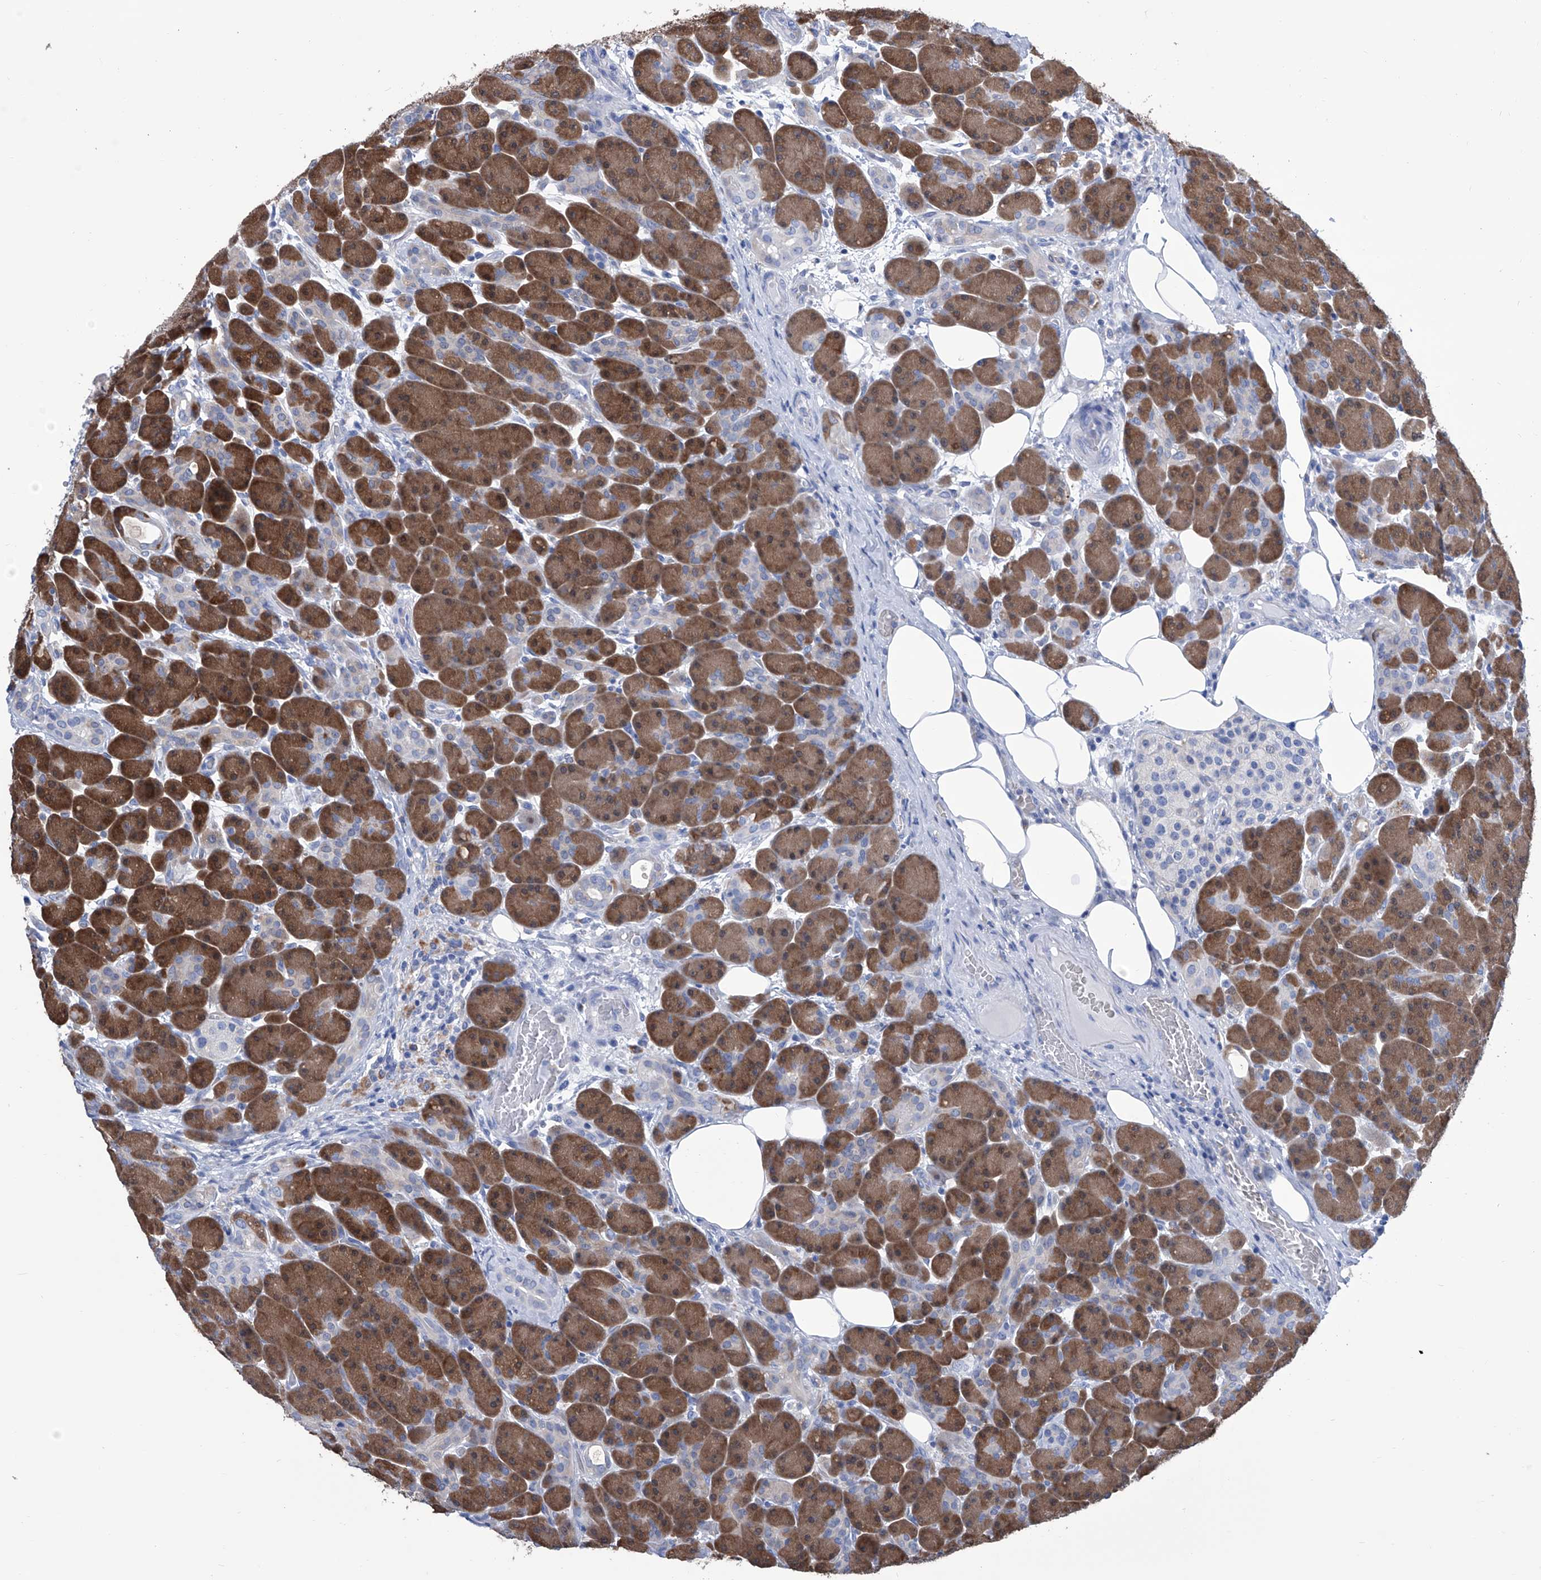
{"staining": {"intensity": "strong", "quantity": ">75%", "location": "cytoplasmic/membranous"}, "tissue": "pancreas", "cell_type": "Exocrine glandular cells", "image_type": "normal", "snomed": [{"axis": "morphology", "description": "Normal tissue, NOS"}, {"axis": "topography", "description": "Pancreas"}], "caption": "Protein expression analysis of normal human pancreas reveals strong cytoplasmic/membranous staining in approximately >75% of exocrine glandular cells. The protein is stained brown, and the nuclei are stained in blue (DAB IHC with brightfield microscopy, high magnification).", "gene": "IMPA2", "patient": {"sex": "male", "age": 63}}